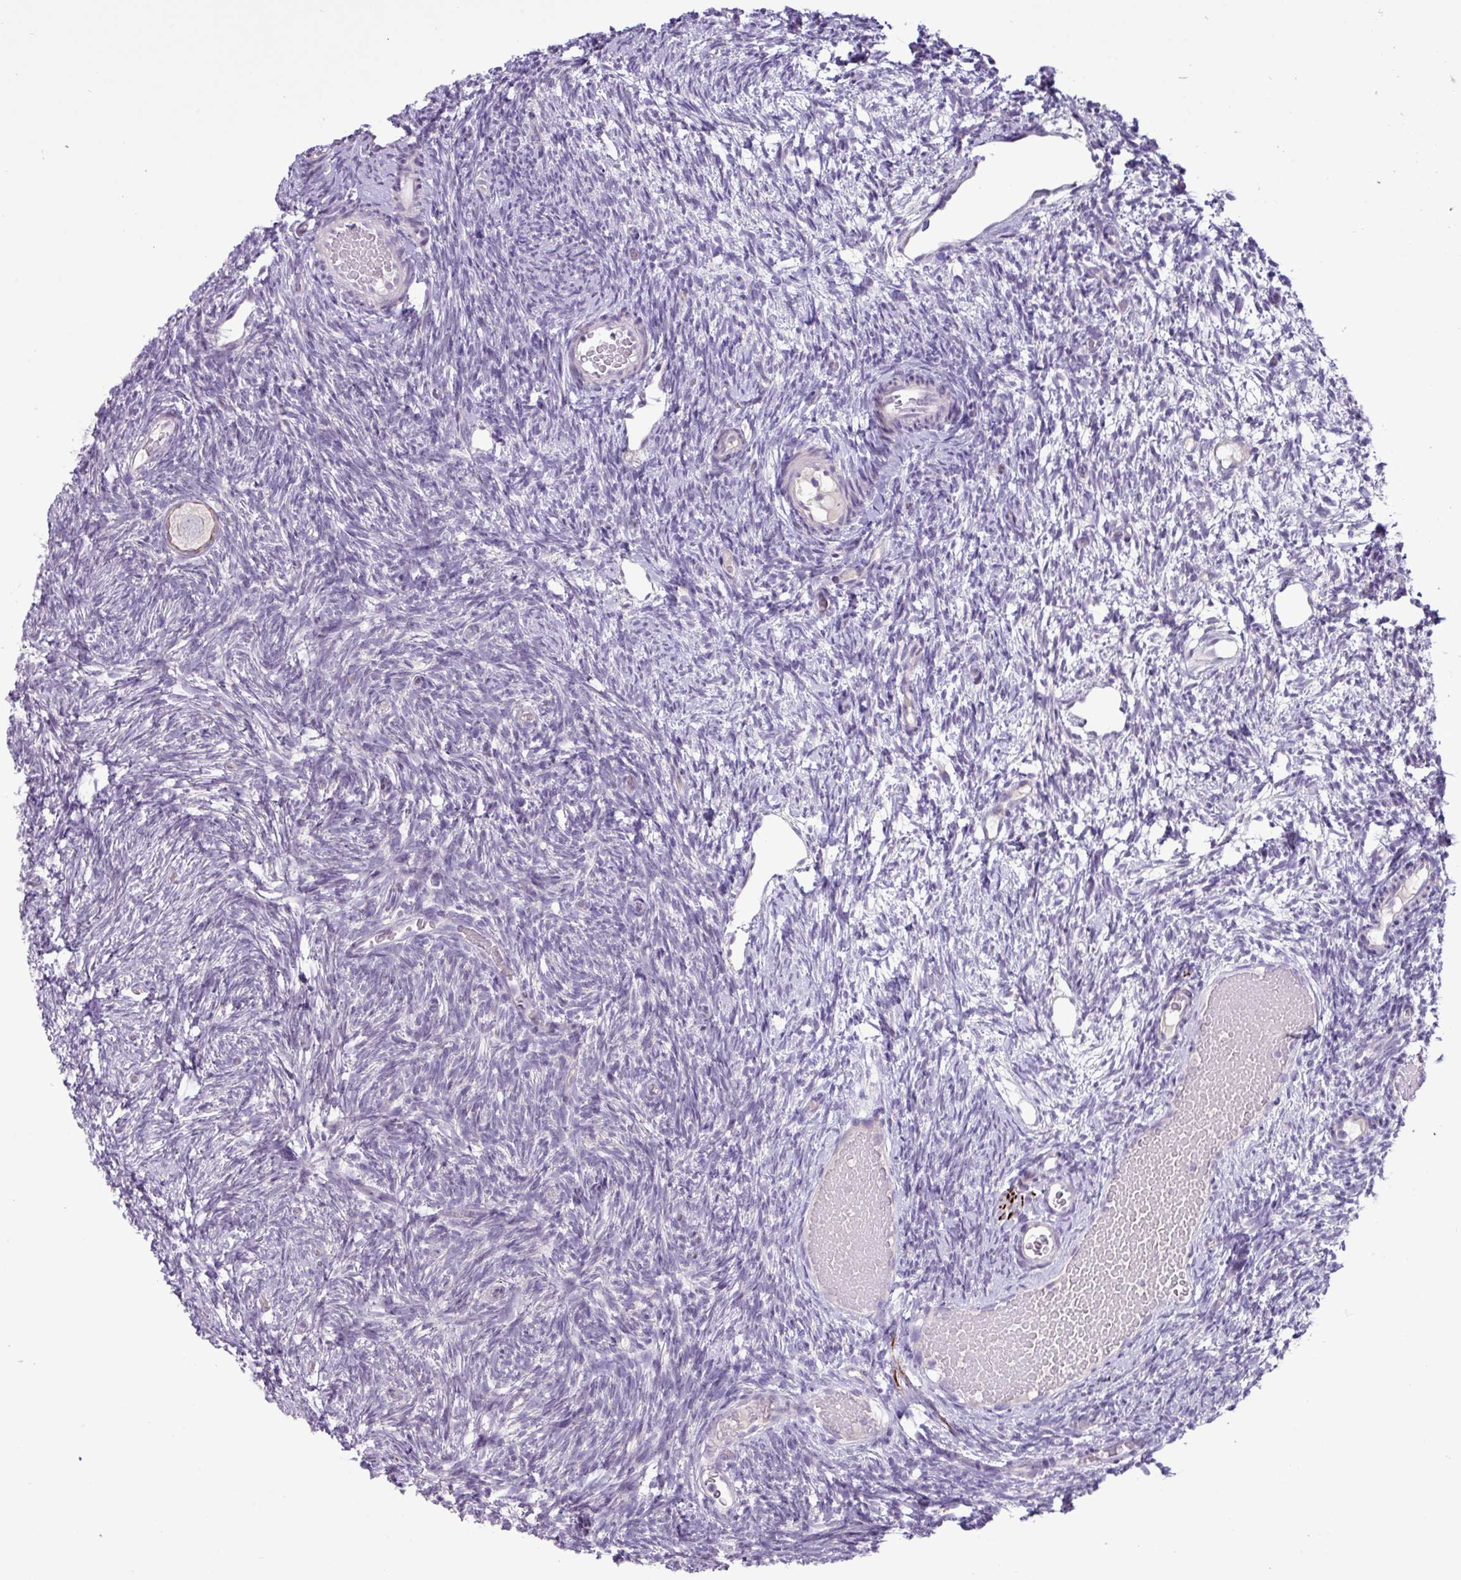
{"staining": {"intensity": "negative", "quantity": "none", "location": "none"}, "tissue": "ovary", "cell_type": "Follicle cells", "image_type": "normal", "snomed": [{"axis": "morphology", "description": "Normal tissue, NOS"}, {"axis": "topography", "description": "Ovary"}], "caption": "Immunohistochemistry (IHC) image of normal human ovary stained for a protein (brown), which shows no expression in follicle cells. (DAB (3,3'-diaminobenzidine) IHC with hematoxylin counter stain).", "gene": "RIPPLY1", "patient": {"sex": "female", "age": 39}}